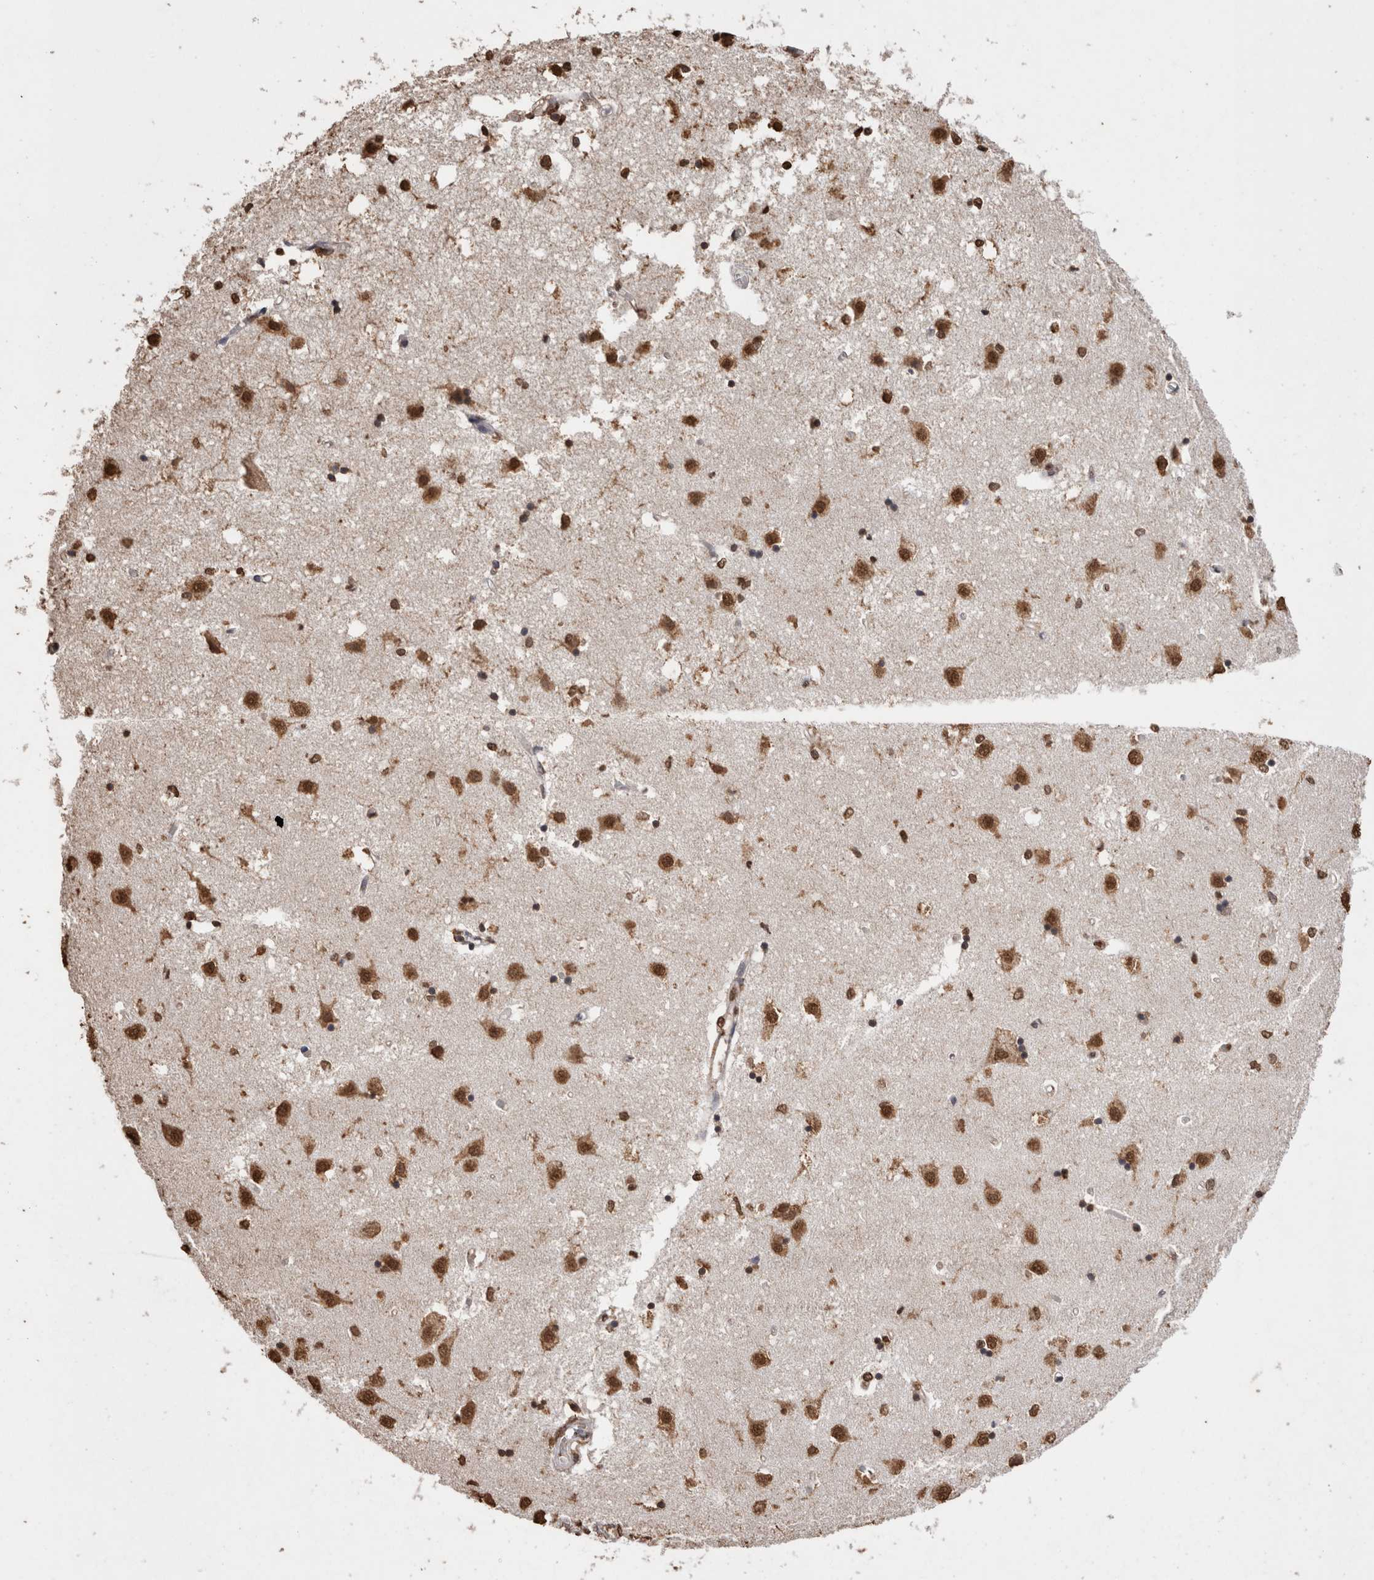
{"staining": {"intensity": "strong", "quantity": ">75%", "location": "cytoplasmic/membranous,nuclear"}, "tissue": "caudate", "cell_type": "Glial cells", "image_type": "normal", "snomed": [{"axis": "morphology", "description": "Normal tissue, NOS"}, {"axis": "topography", "description": "Lateral ventricle wall"}], "caption": "Immunohistochemistry (IHC) photomicrograph of benign caudate: caudate stained using IHC demonstrates high levels of strong protein expression localized specifically in the cytoplasmic/membranous,nuclear of glial cells, appearing as a cytoplasmic/membranous,nuclear brown color.", "gene": "NTHL1", "patient": {"sex": "male", "age": 45}}